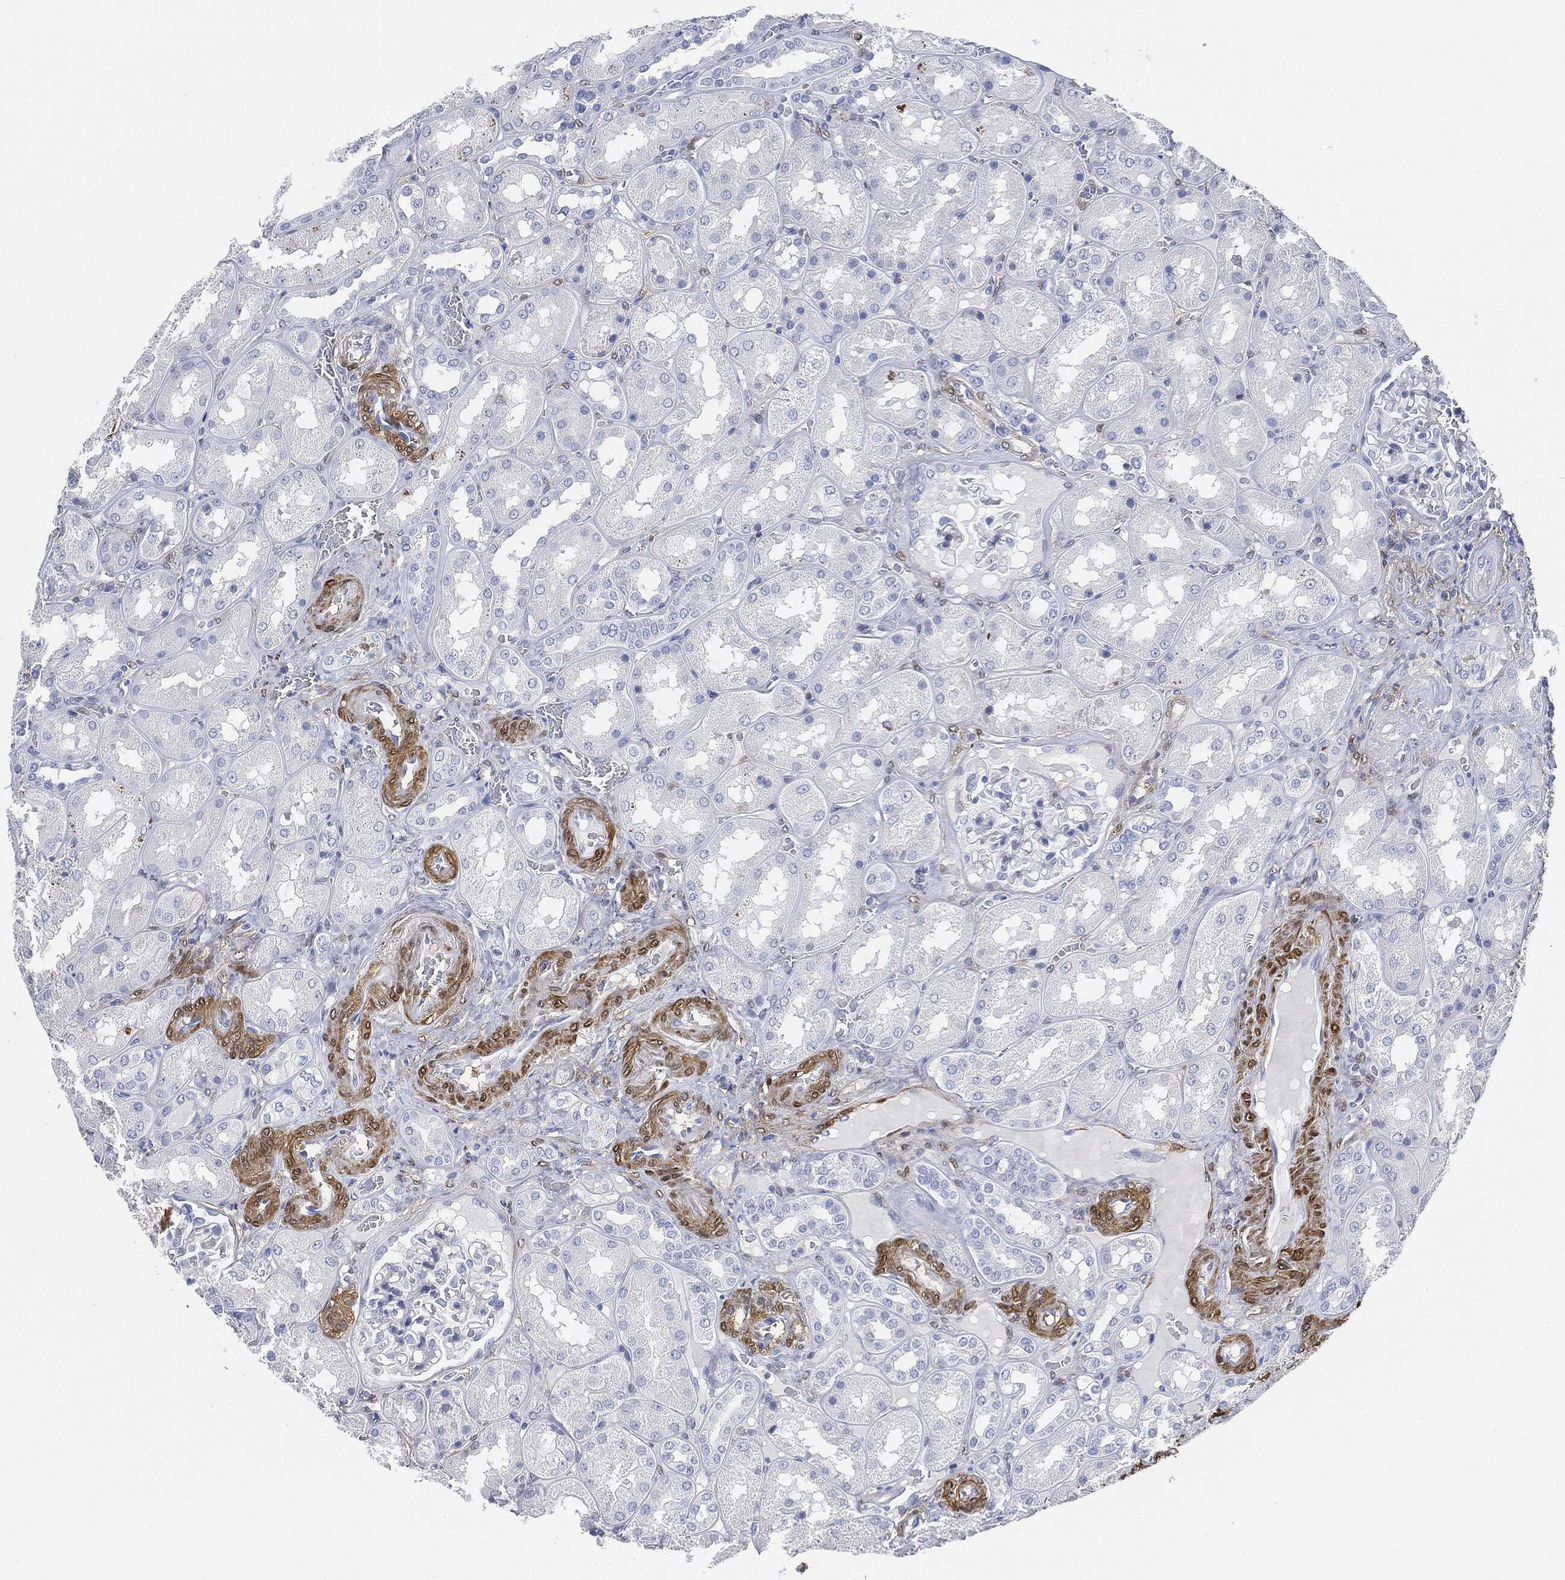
{"staining": {"intensity": "negative", "quantity": "none", "location": "none"}, "tissue": "kidney", "cell_type": "Cells in glomeruli", "image_type": "normal", "snomed": [{"axis": "morphology", "description": "Normal tissue, NOS"}, {"axis": "topography", "description": "Kidney"}], "caption": "This is an IHC image of normal kidney. There is no positivity in cells in glomeruli.", "gene": "TAGLN", "patient": {"sex": "male", "age": 73}}